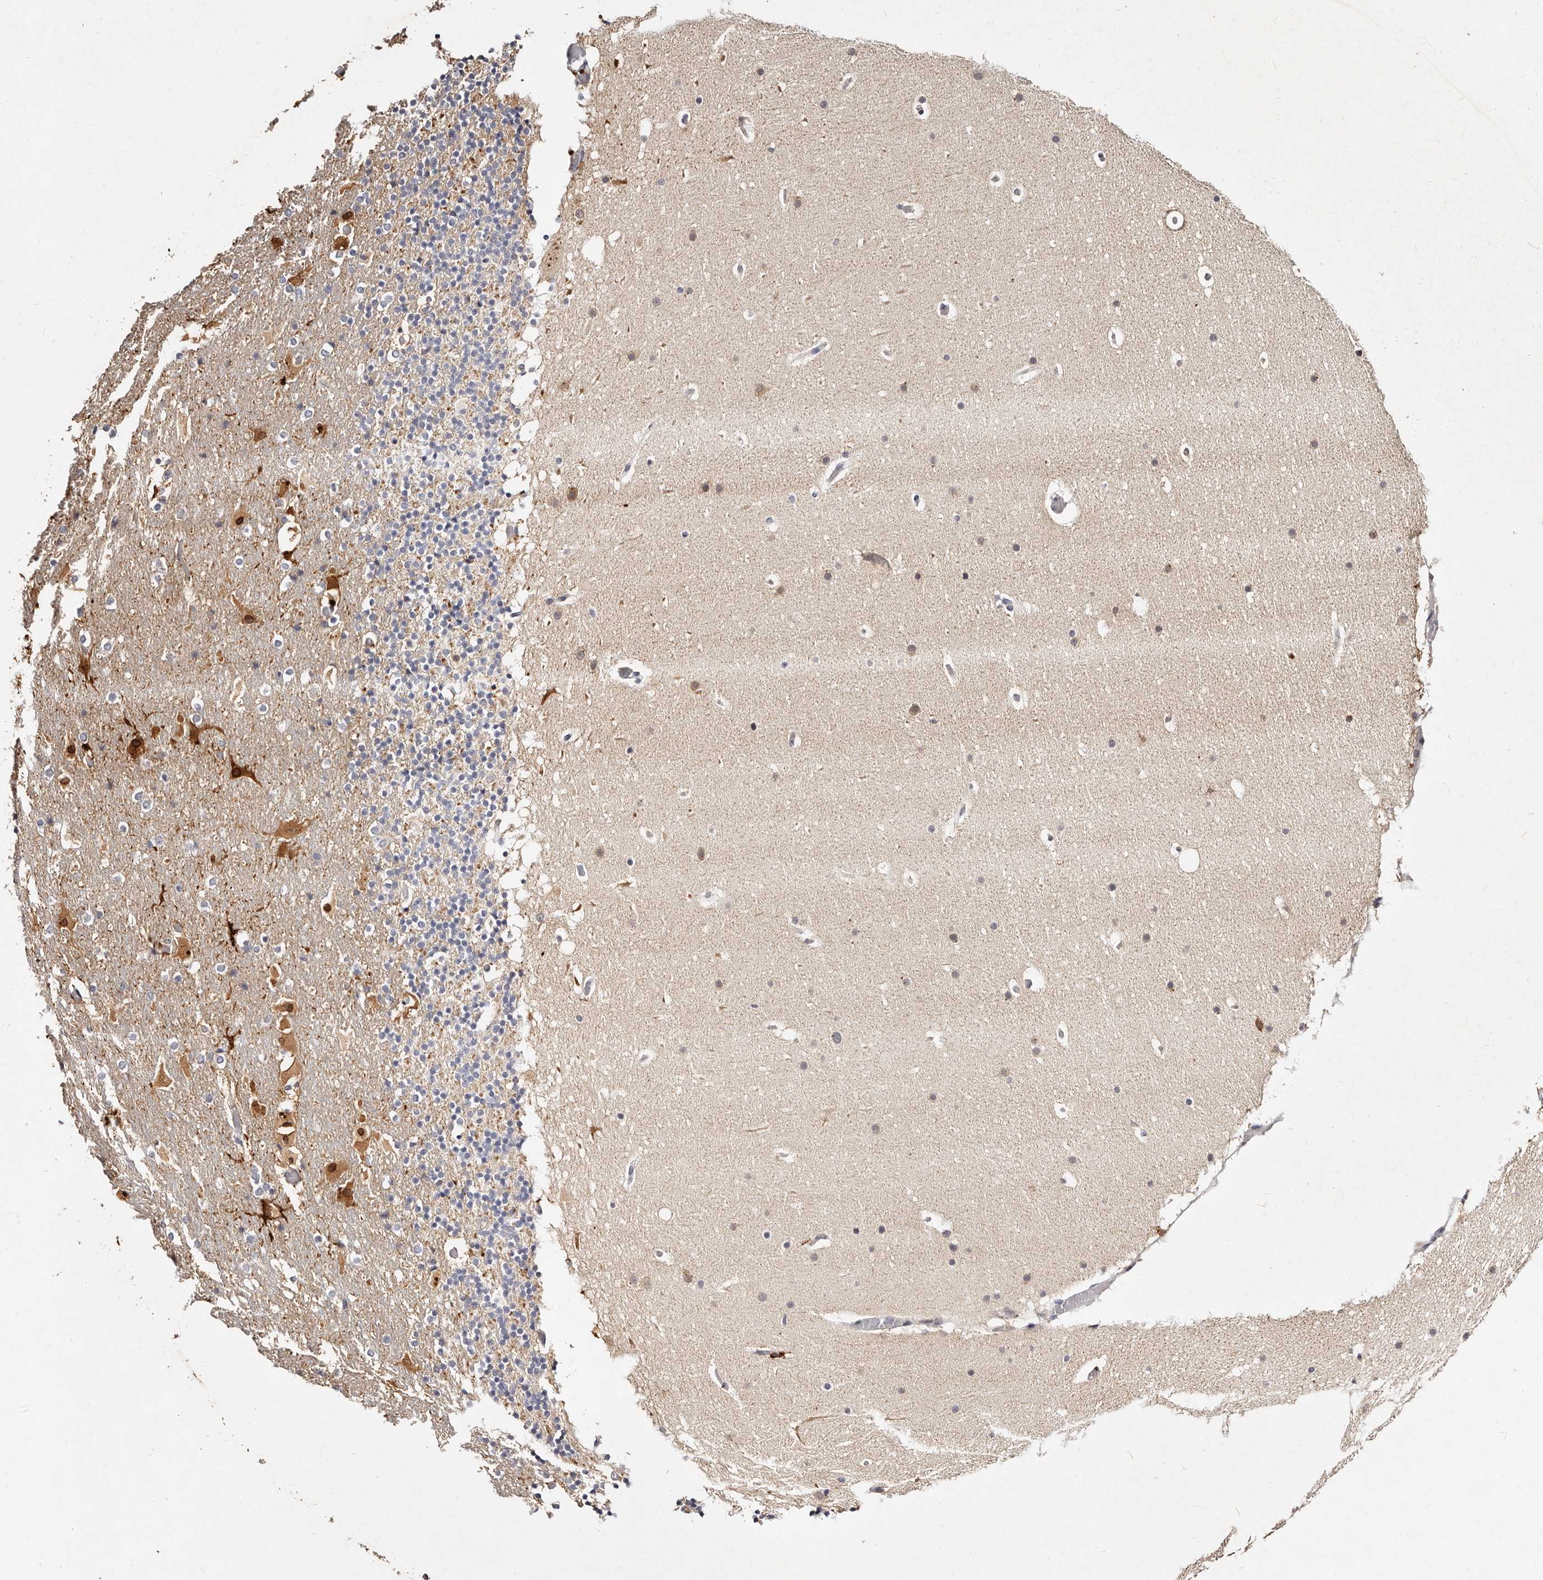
{"staining": {"intensity": "negative", "quantity": "none", "location": "none"}, "tissue": "cerebellum", "cell_type": "Cells in granular layer", "image_type": "normal", "snomed": [{"axis": "morphology", "description": "Normal tissue, NOS"}, {"axis": "topography", "description": "Cerebellum"}], "caption": "This is an immunohistochemistry image of unremarkable human cerebellum. There is no expression in cells in granular layer.", "gene": "MRPS33", "patient": {"sex": "male", "age": 57}}